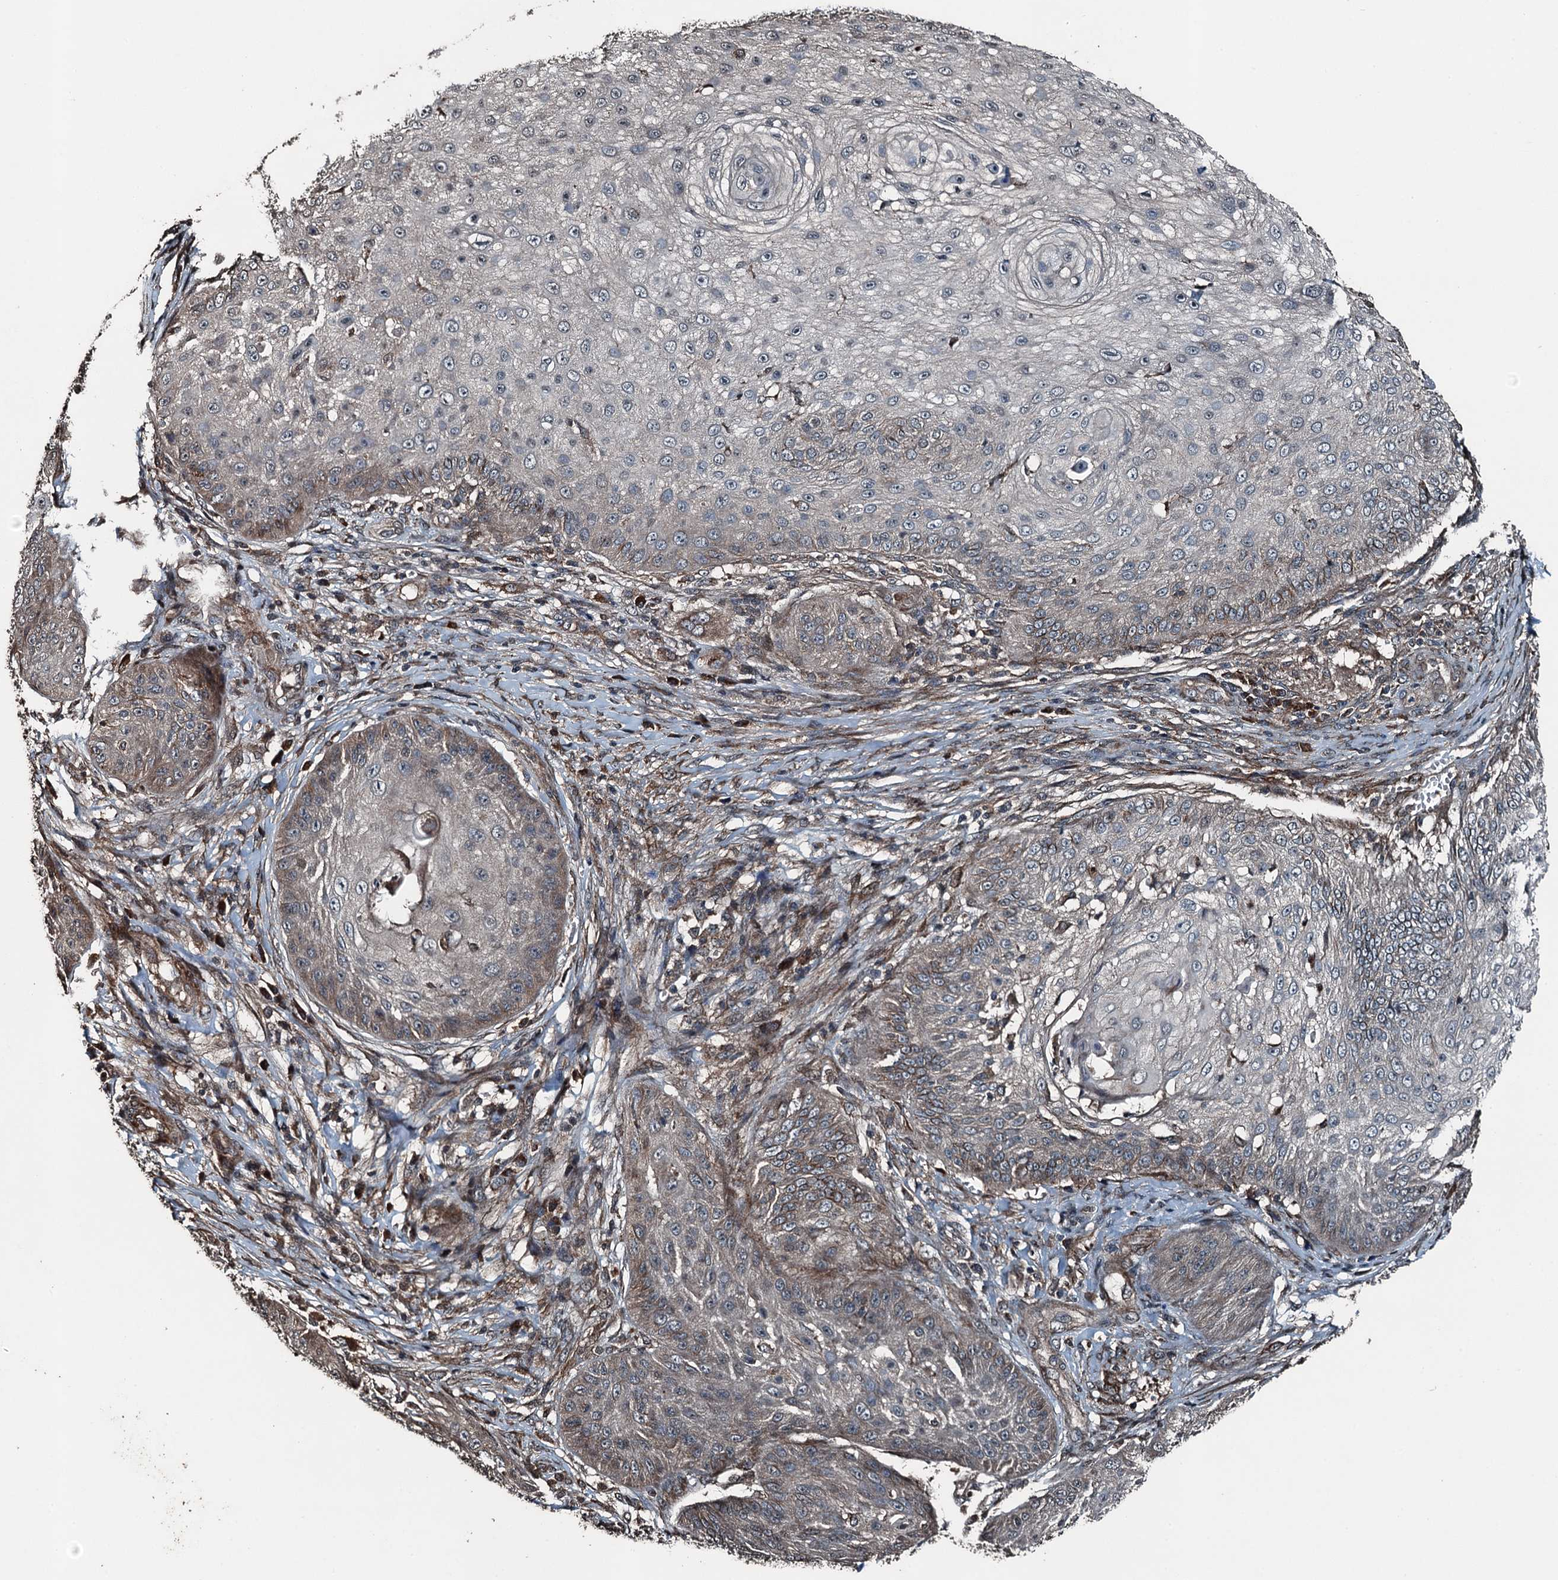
{"staining": {"intensity": "weak", "quantity": "<25%", "location": "cytoplasmic/membranous"}, "tissue": "skin cancer", "cell_type": "Tumor cells", "image_type": "cancer", "snomed": [{"axis": "morphology", "description": "Squamous cell carcinoma, NOS"}, {"axis": "topography", "description": "Skin"}], "caption": "Immunohistochemical staining of human squamous cell carcinoma (skin) reveals no significant expression in tumor cells. (DAB IHC visualized using brightfield microscopy, high magnification).", "gene": "TCTN1", "patient": {"sex": "male", "age": 70}}